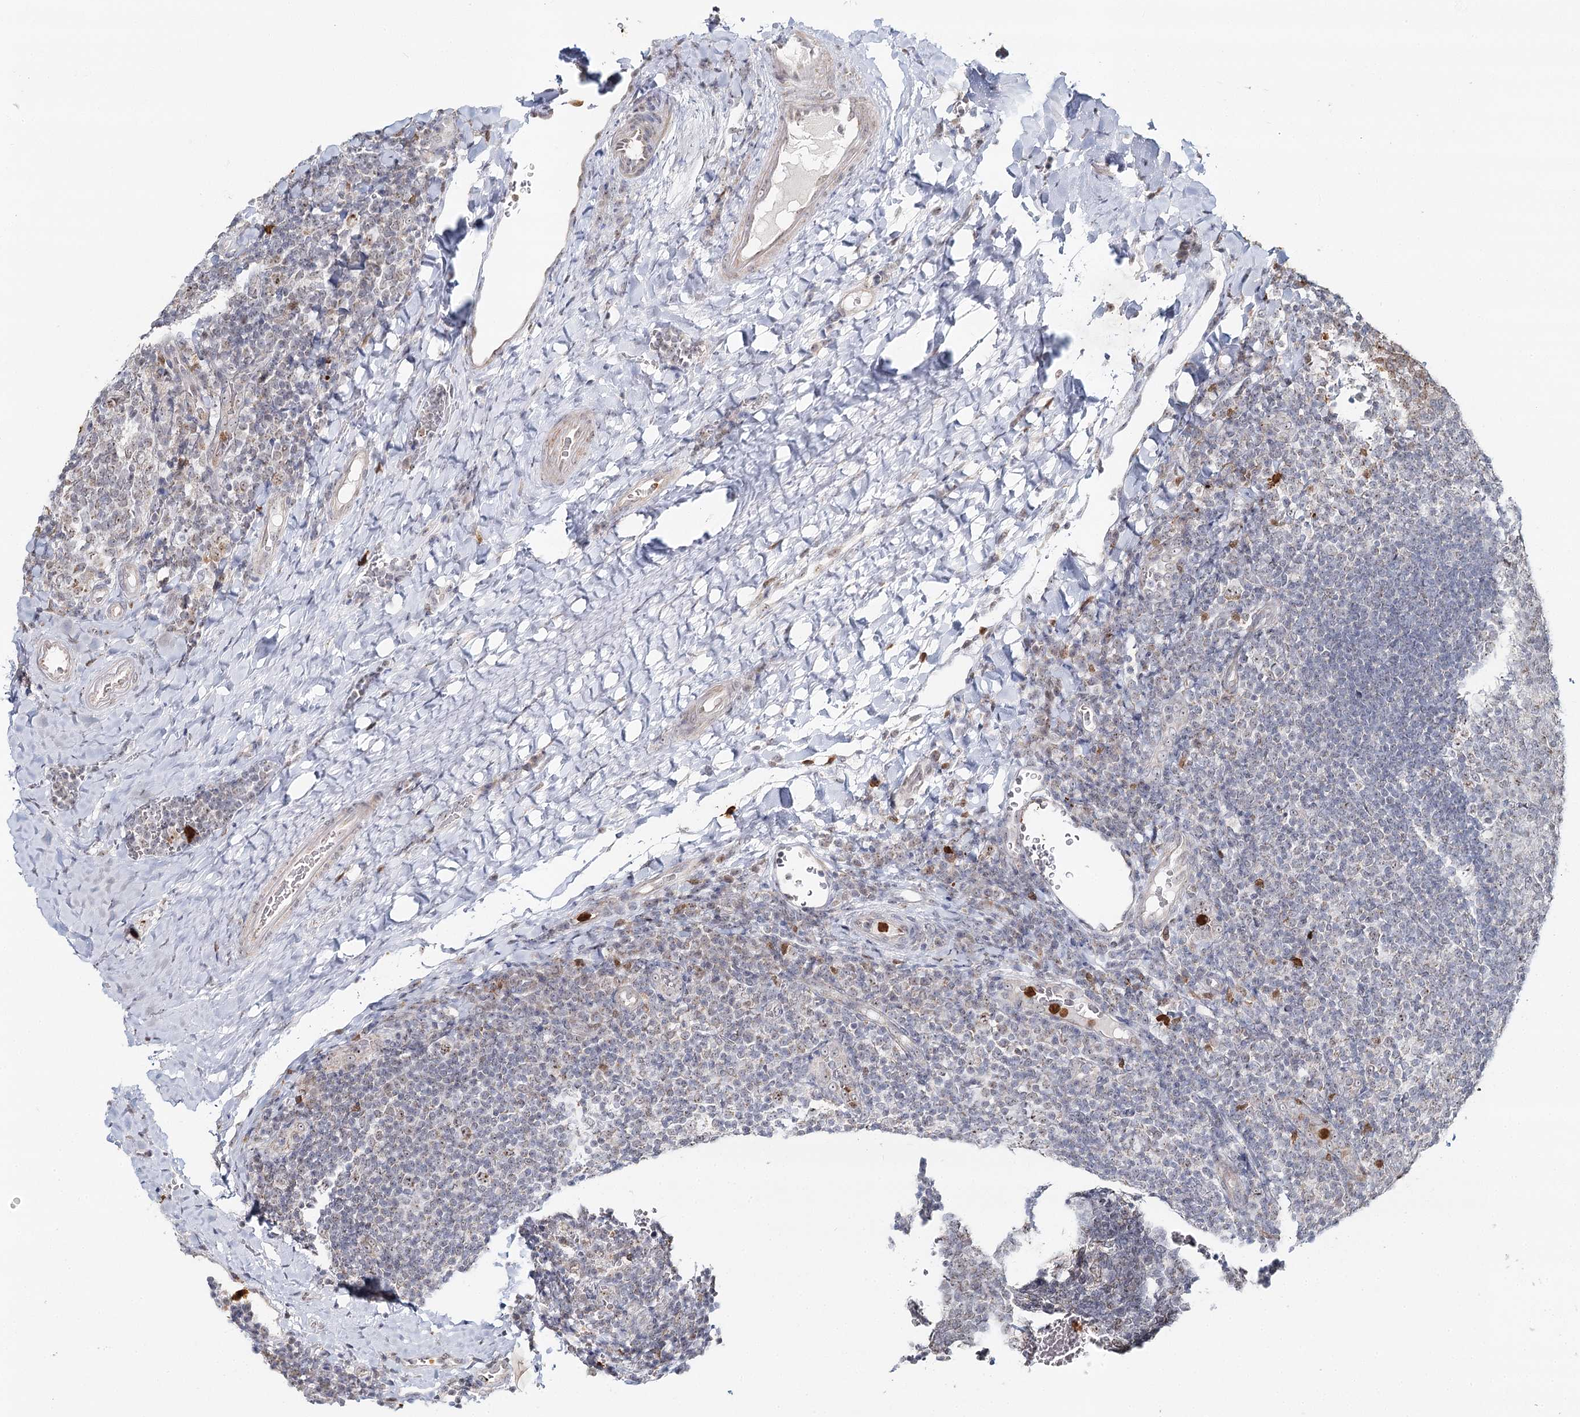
{"staining": {"intensity": "weak", "quantity": "<25%", "location": "cytoplasmic/membranous"}, "tissue": "tonsil", "cell_type": "Germinal center cells", "image_type": "normal", "snomed": [{"axis": "morphology", "description": "Normal tissue, NOS"}, {"axis": "topography", "description": "Tonsil"}], "caption": "This is a micrograph of IHC staining of normal tonsil, which shows no positivity in germinal center cells.", "gene": "ATAD1", "patient": {"sex": "male", "age": 17}}